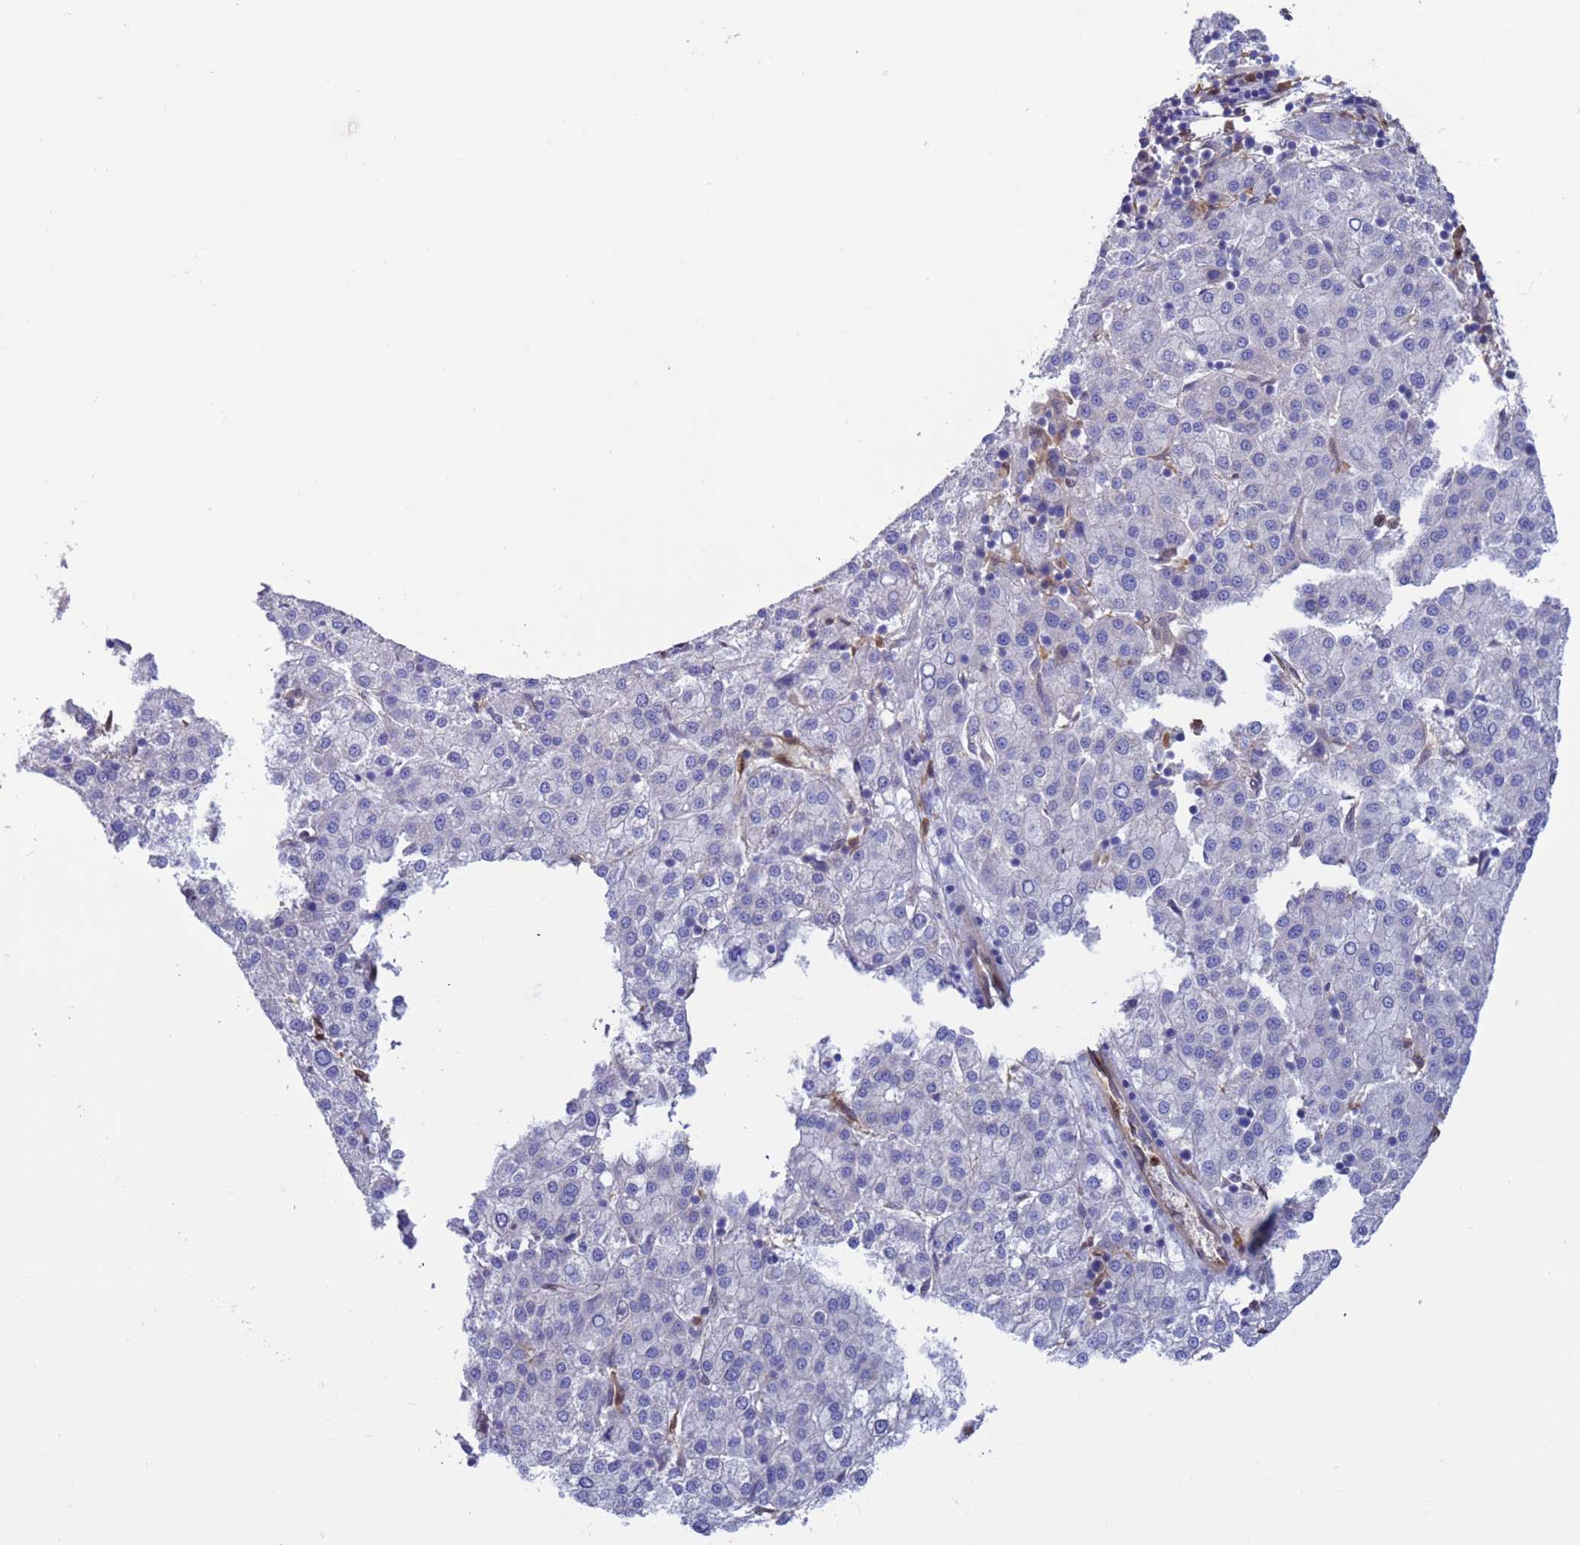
{"staining": {"intensity": "negative", "quantity": "none", "location": "none"}, "tissue": "liver cancer", "cell_type": "Tumor cells", "image_type": "cancer", "snomed": [{"axis": "morphology", "description": "Carcinoma, Hepatocellular, NOS"}, {"axis": "topography", "description": "Liver"}], "caption": "The photomicrograph reveals no significant staining in tumor cells of liver cancer (hepatocellular carcinoma).", "gene": "FOXRED1", "patient": {"sex": "female", "age": 58}}